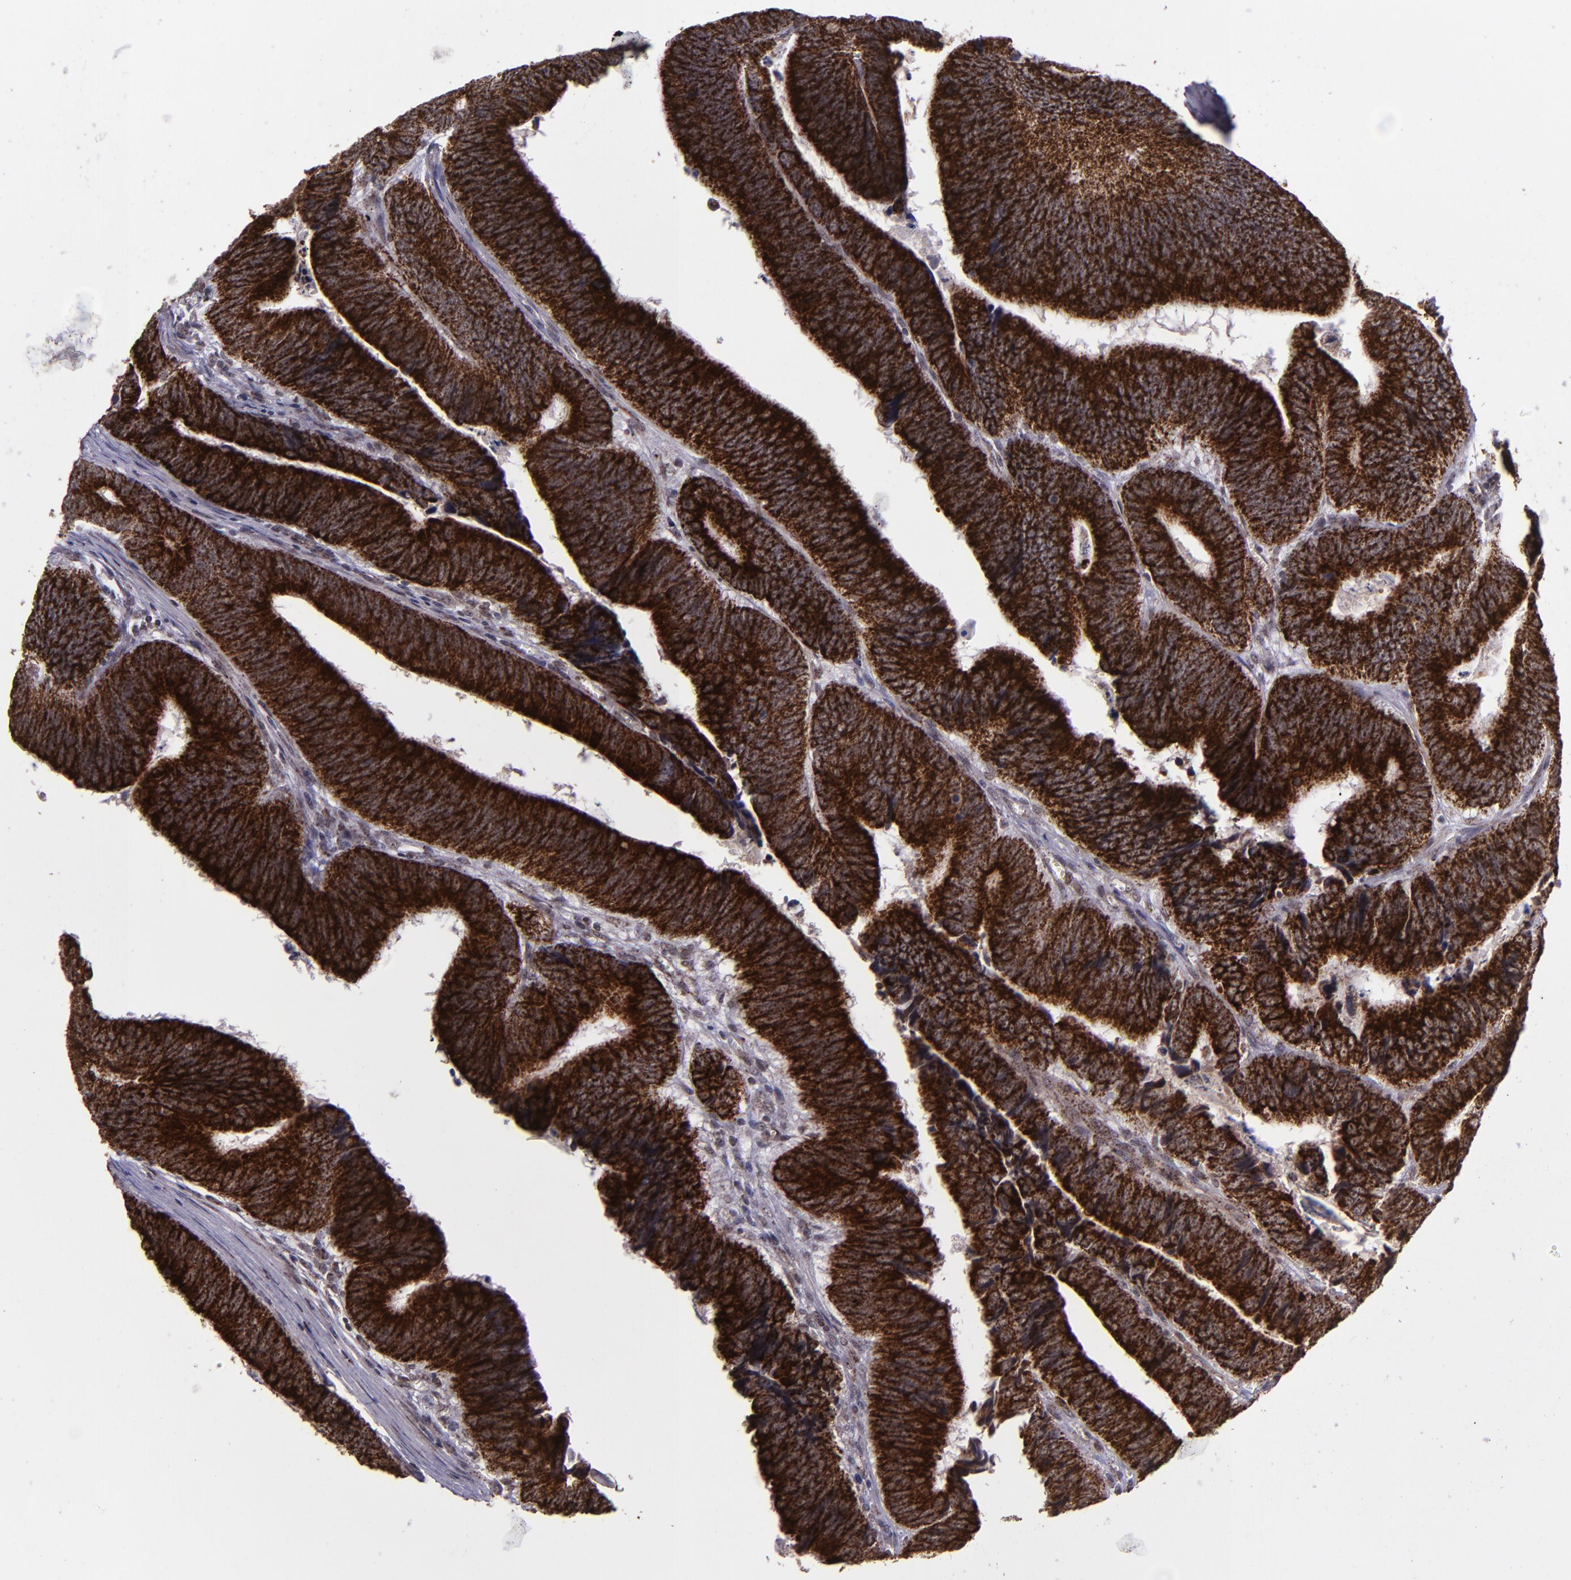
{"staining": {"intensity": "strong", "quantity": ">75%", "location": "cytoplasmic/membranous"}, "tissue": "colorectal cancer", "cell_type": "Tumor cells", "image_type": "cancer", "snomed": [{"axis": "morphology", "description": "Adenocarcinoma, NOS"}, {"axis": "topography", "description": "Colon"}], "caption": "Colorectal adenocarcinoma stained with a protein marker shows strong staining in tumor cells.", "gene": "LONP1", "patient": {"sex": "male", "age": 72}}